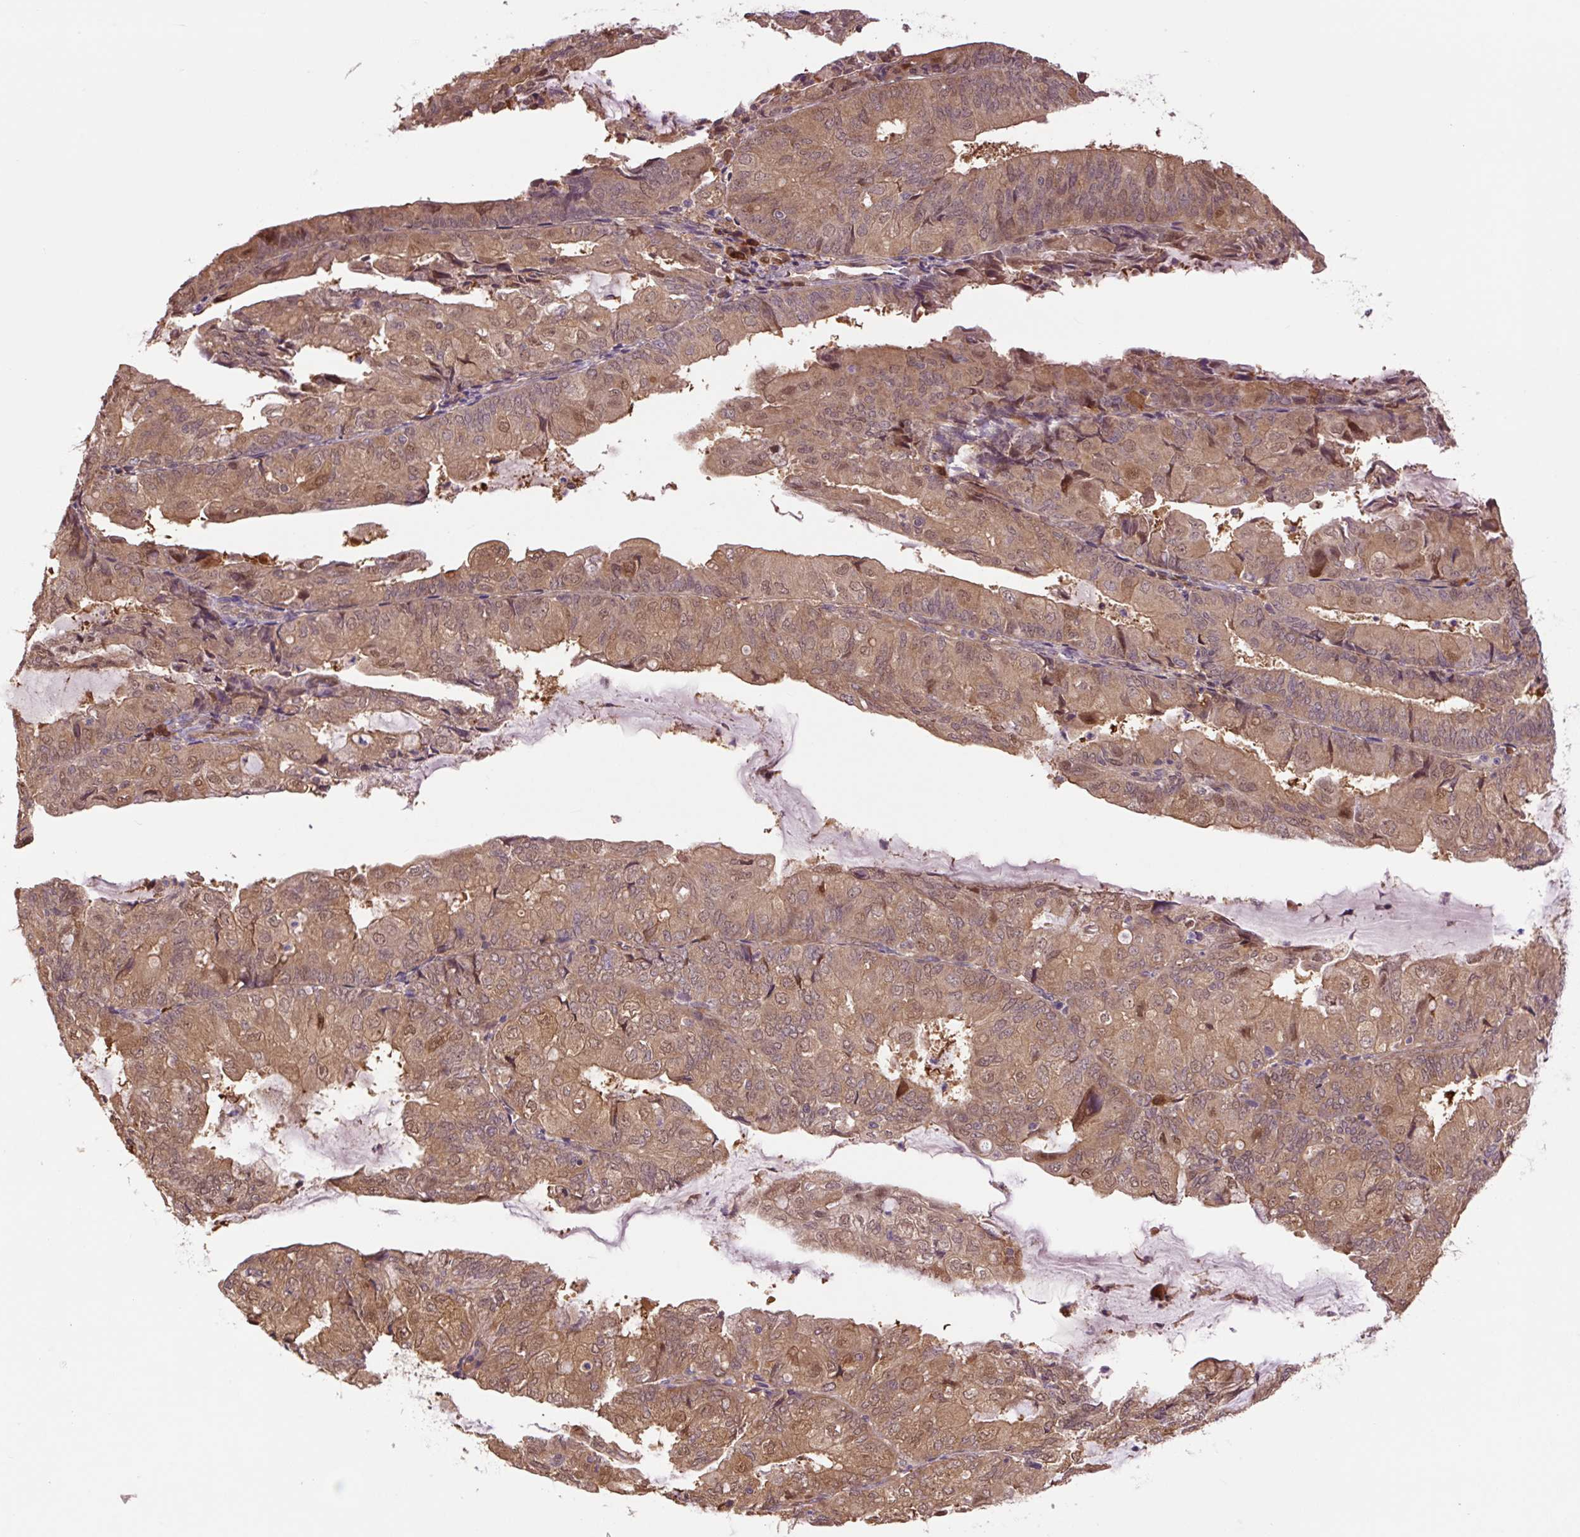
{"staining": {"intensity": "moderate", "quantity": ">75%", "location": "cytoplasmic/membranous,nuclear"}, "tissue": "endometrial cancer", "cell_type": "Tumor cells", "image_type": "cancer", "snomed": [{"axis": "morphology", "description": "Adenocarcinoma, NOS"}, {"axis": "topography", "description": "Endometrium"}], "caption": "An immunohistochemistry (IHC) micrograph of neoplastic tissue is shown. Protein staining in brown shows moderate cytoplasmic/membranous and nuclear positivity in adenocarcinoma (endometrial) within tumor cells.", "gene": "TPT1", "patient": {"sex": "female", "age": 81}}